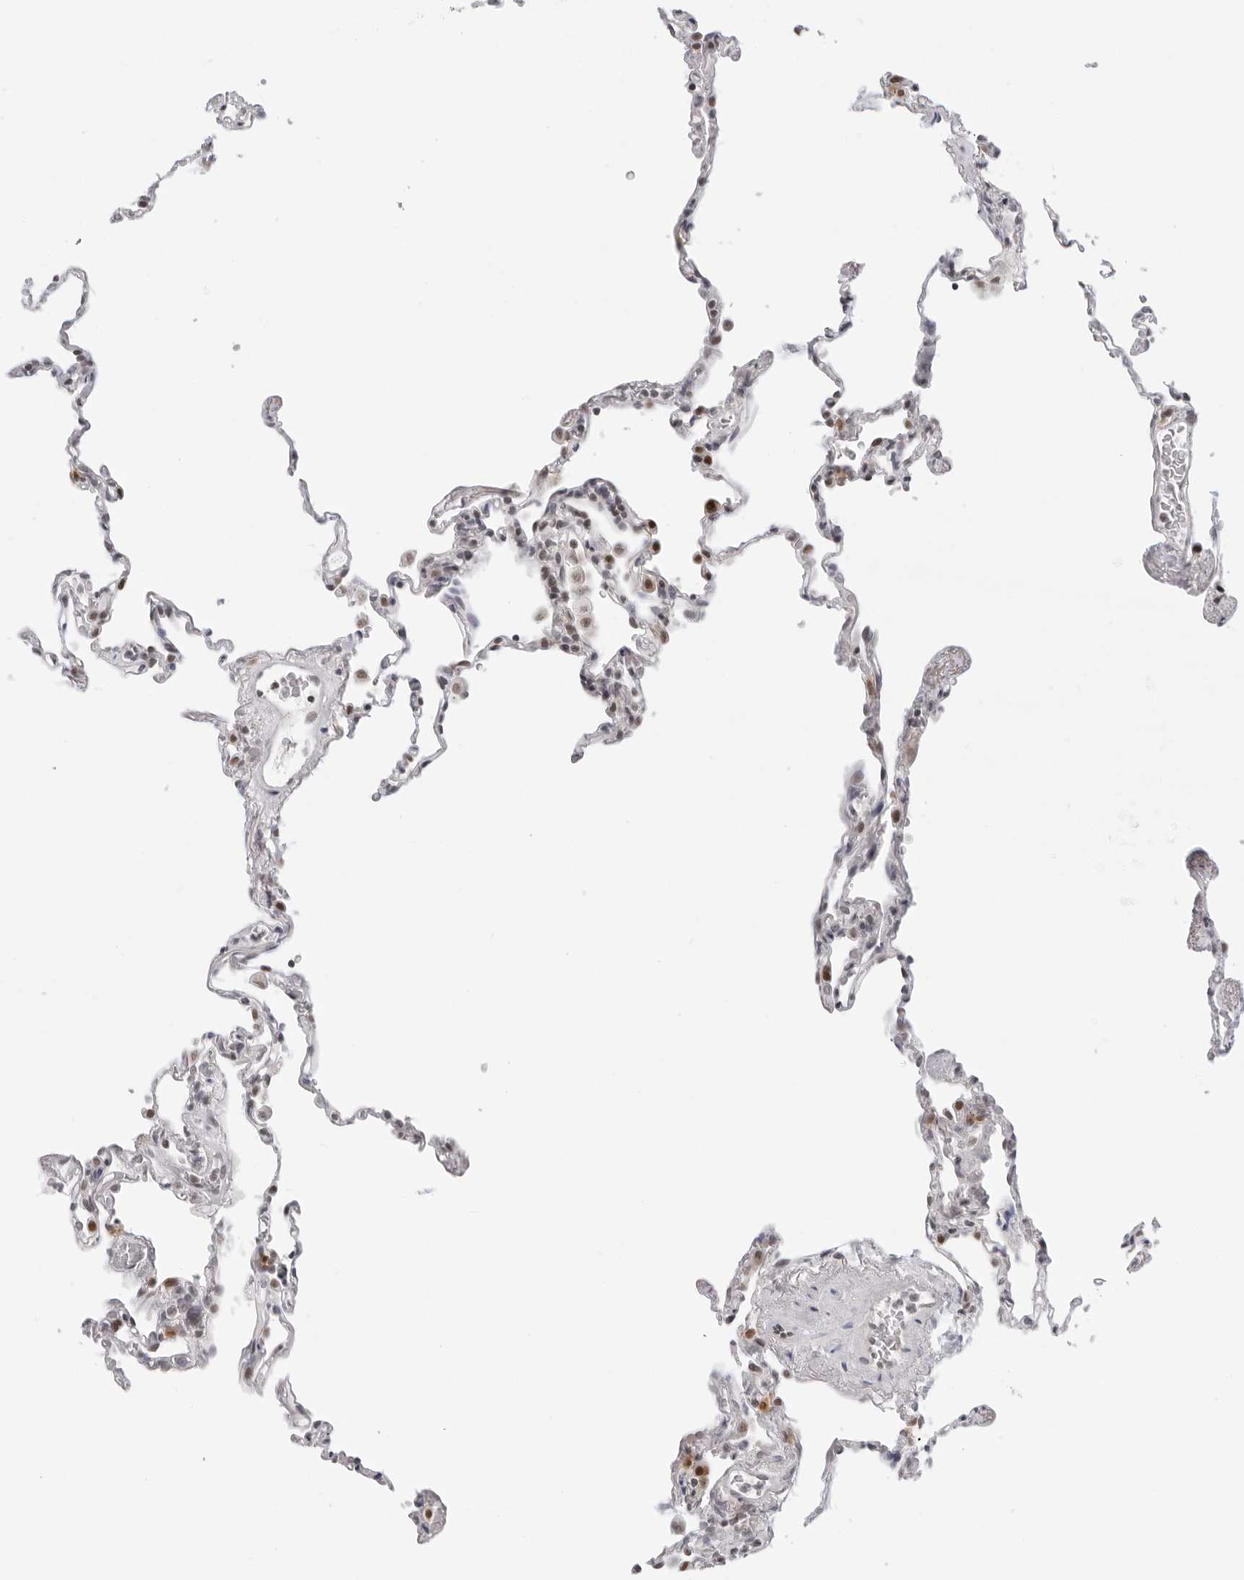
{"staining": {"intensity": "moderate", "quantity": "25%-75%", "location": "nuclear"}, "tissue": "lung", "cell_type": "Alveolar cells", "image_type": "normal", "snomed": [{"axis": "morphology", "description": "Normal tissue, NOS"}, {"axis": "topography", "description": "Lung"}], "caption": "High-magnification brightfield microscopy of benign lung stained with DAB (3,3'-diaminobenzidine) (brown) and counterstained with hematoxylin (blue). alveolar cells exhibit moderate nuclear positivity is seen in approximately25%-75% of cells. (DAB IHC, brown staining for protein, blue staining for nuclei).", "gene": "MSH6", "patient": {"sex": "male", "age": 59}}